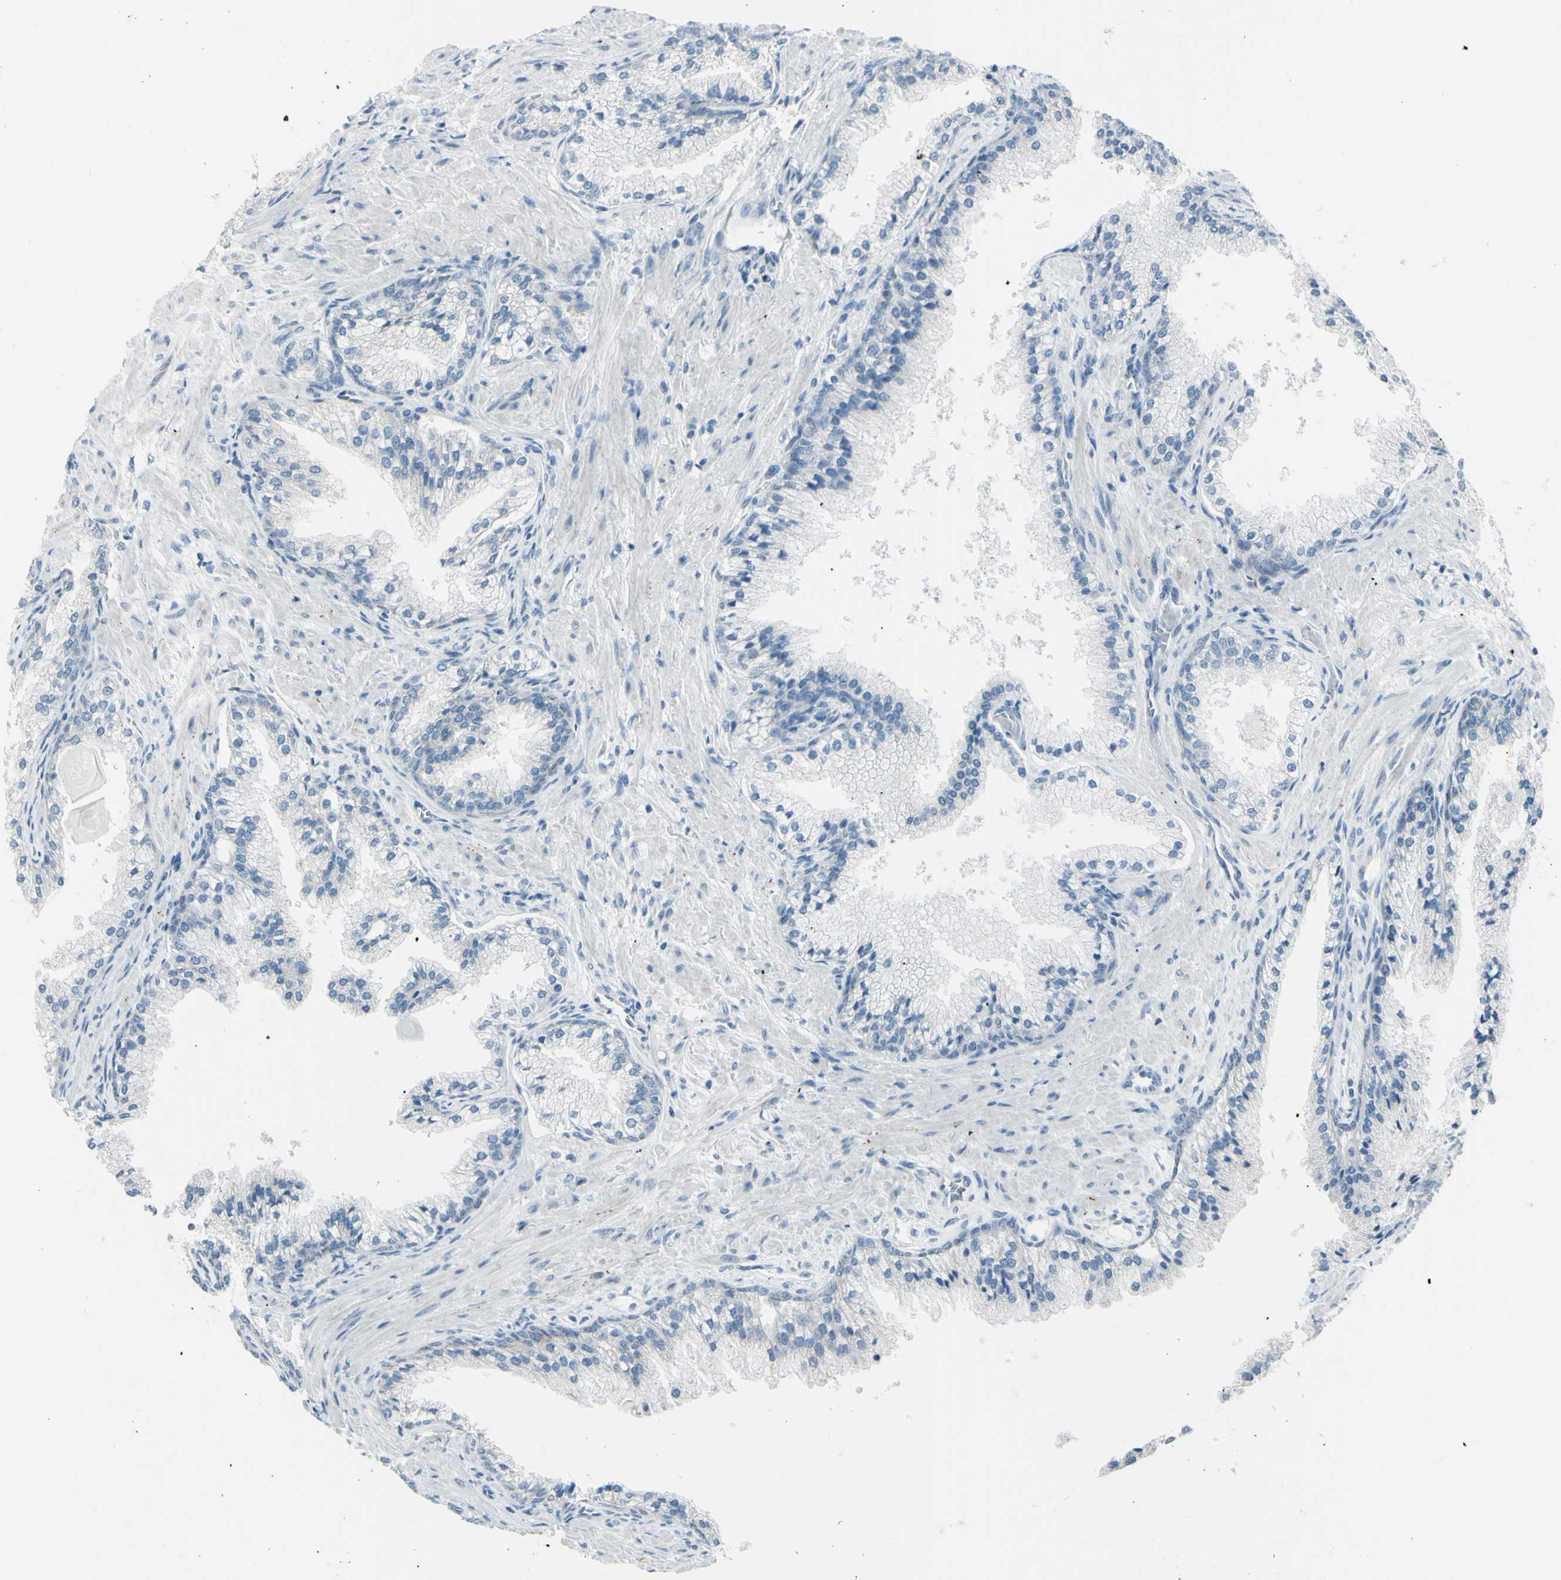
{"staining": {"intensity": "negative", "quantity": "none", "location": "none"}, "tissue": "prostate cancer", "cell_type": "Tumor cells", "image_type": "cancer", "snomed": [{"axis": "morphology", "description": "Adenocarcinoma, High grade"}, {"axis": "topography", "description": "Prostate"}], "caption": "Adenocarcinoma (high-grade) (prostate) was stained to show a protein in brown. There is no significant positivity in tumor cells.", "gene": "GPR34", "patient": {"sex": "male", "age": 58}}